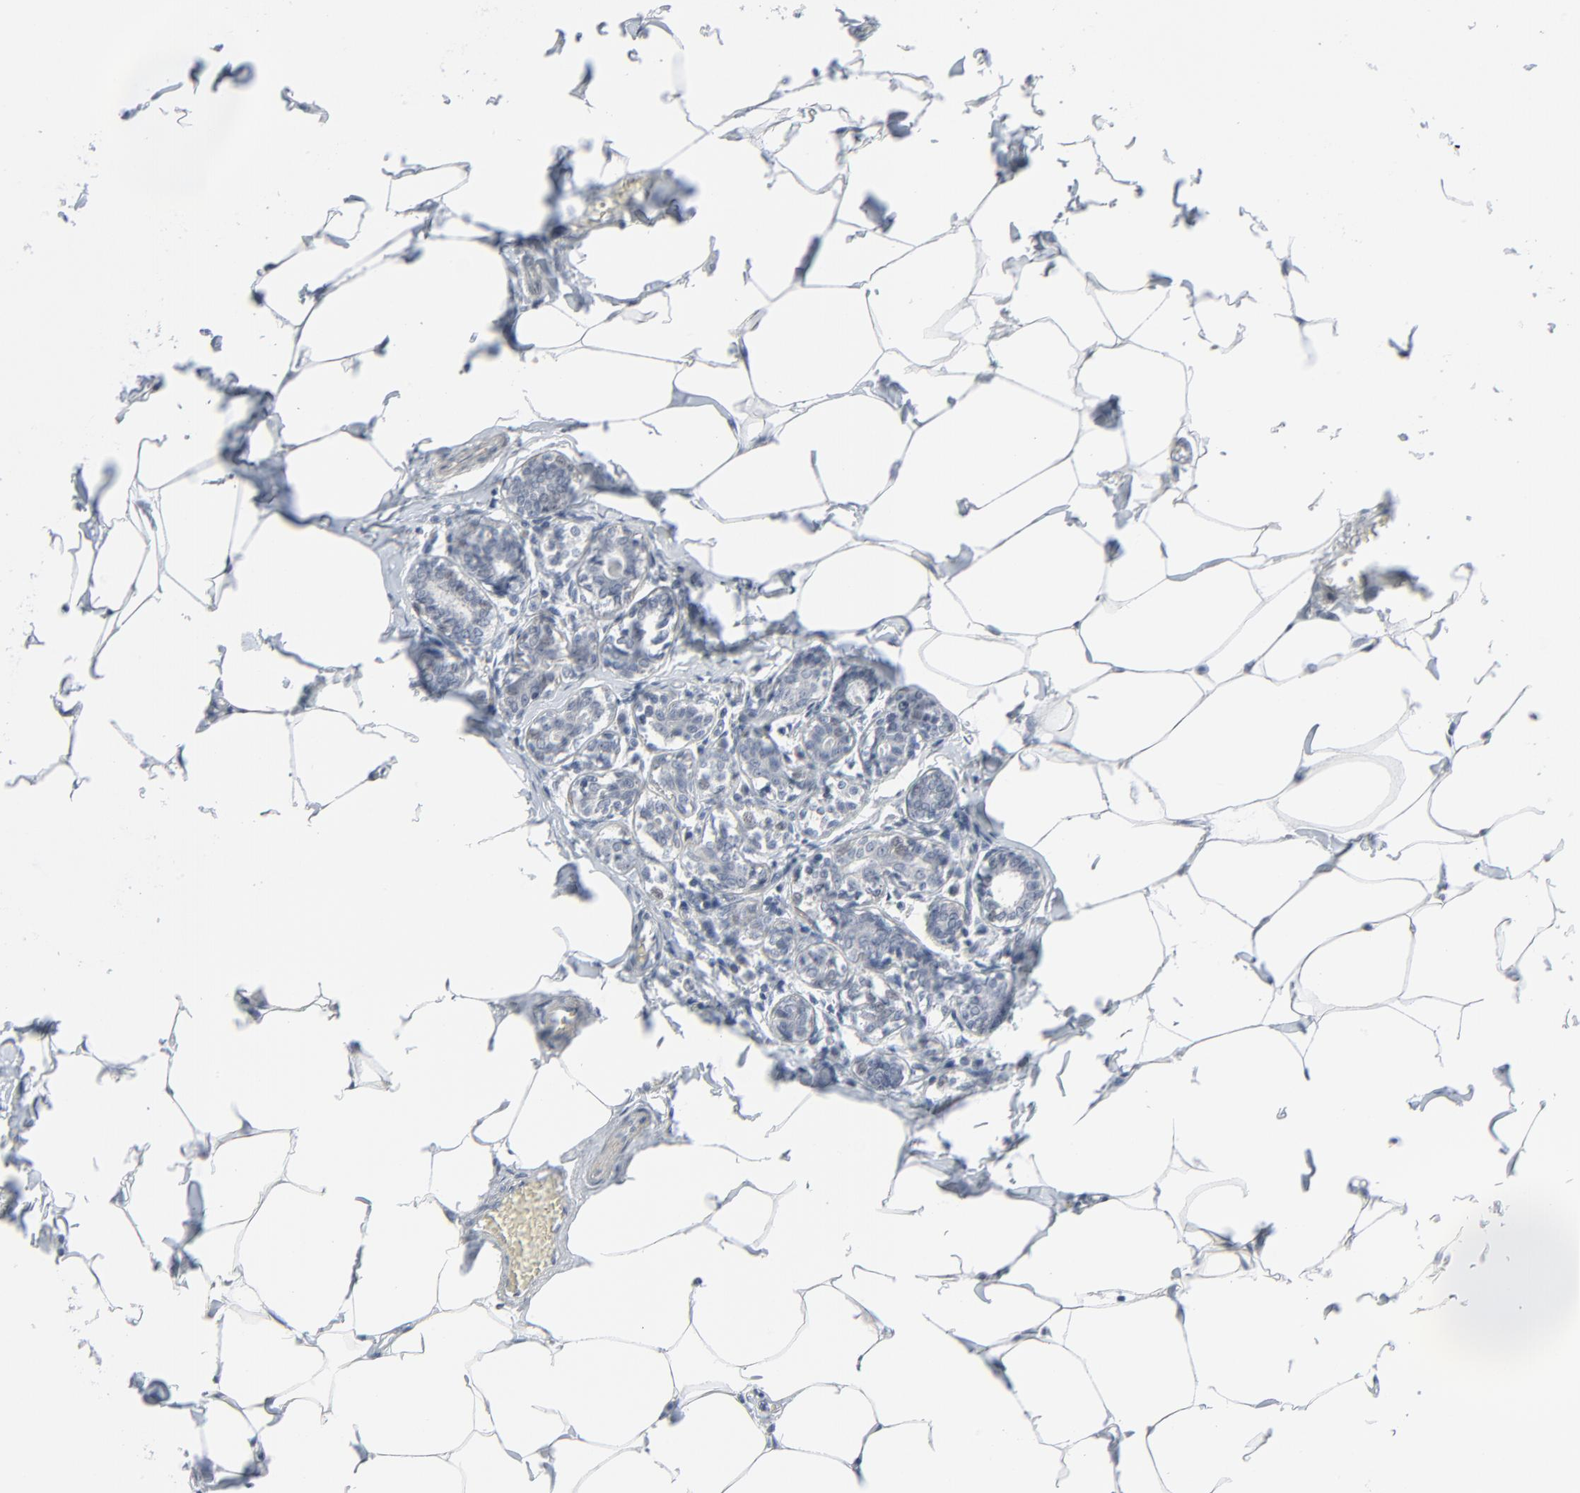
{"staining": {"intensity": "negative", "quantity": "none", "location": "none"}, "tissue": "breast cancer", "cell_type": "Tumor cells", "image_type": "cancer", "snomed": [{"axis": "morphology", "description": "Lobular carcinoma"}, {"axis": "topography", "description": "Breast"}], "caption": "This is an IHC micrograph of lobular carcinoma (breast). There is no staining in tumor cells.", "gene": "NEUROD1", "patient": {"sex": "female", "age": 51}}